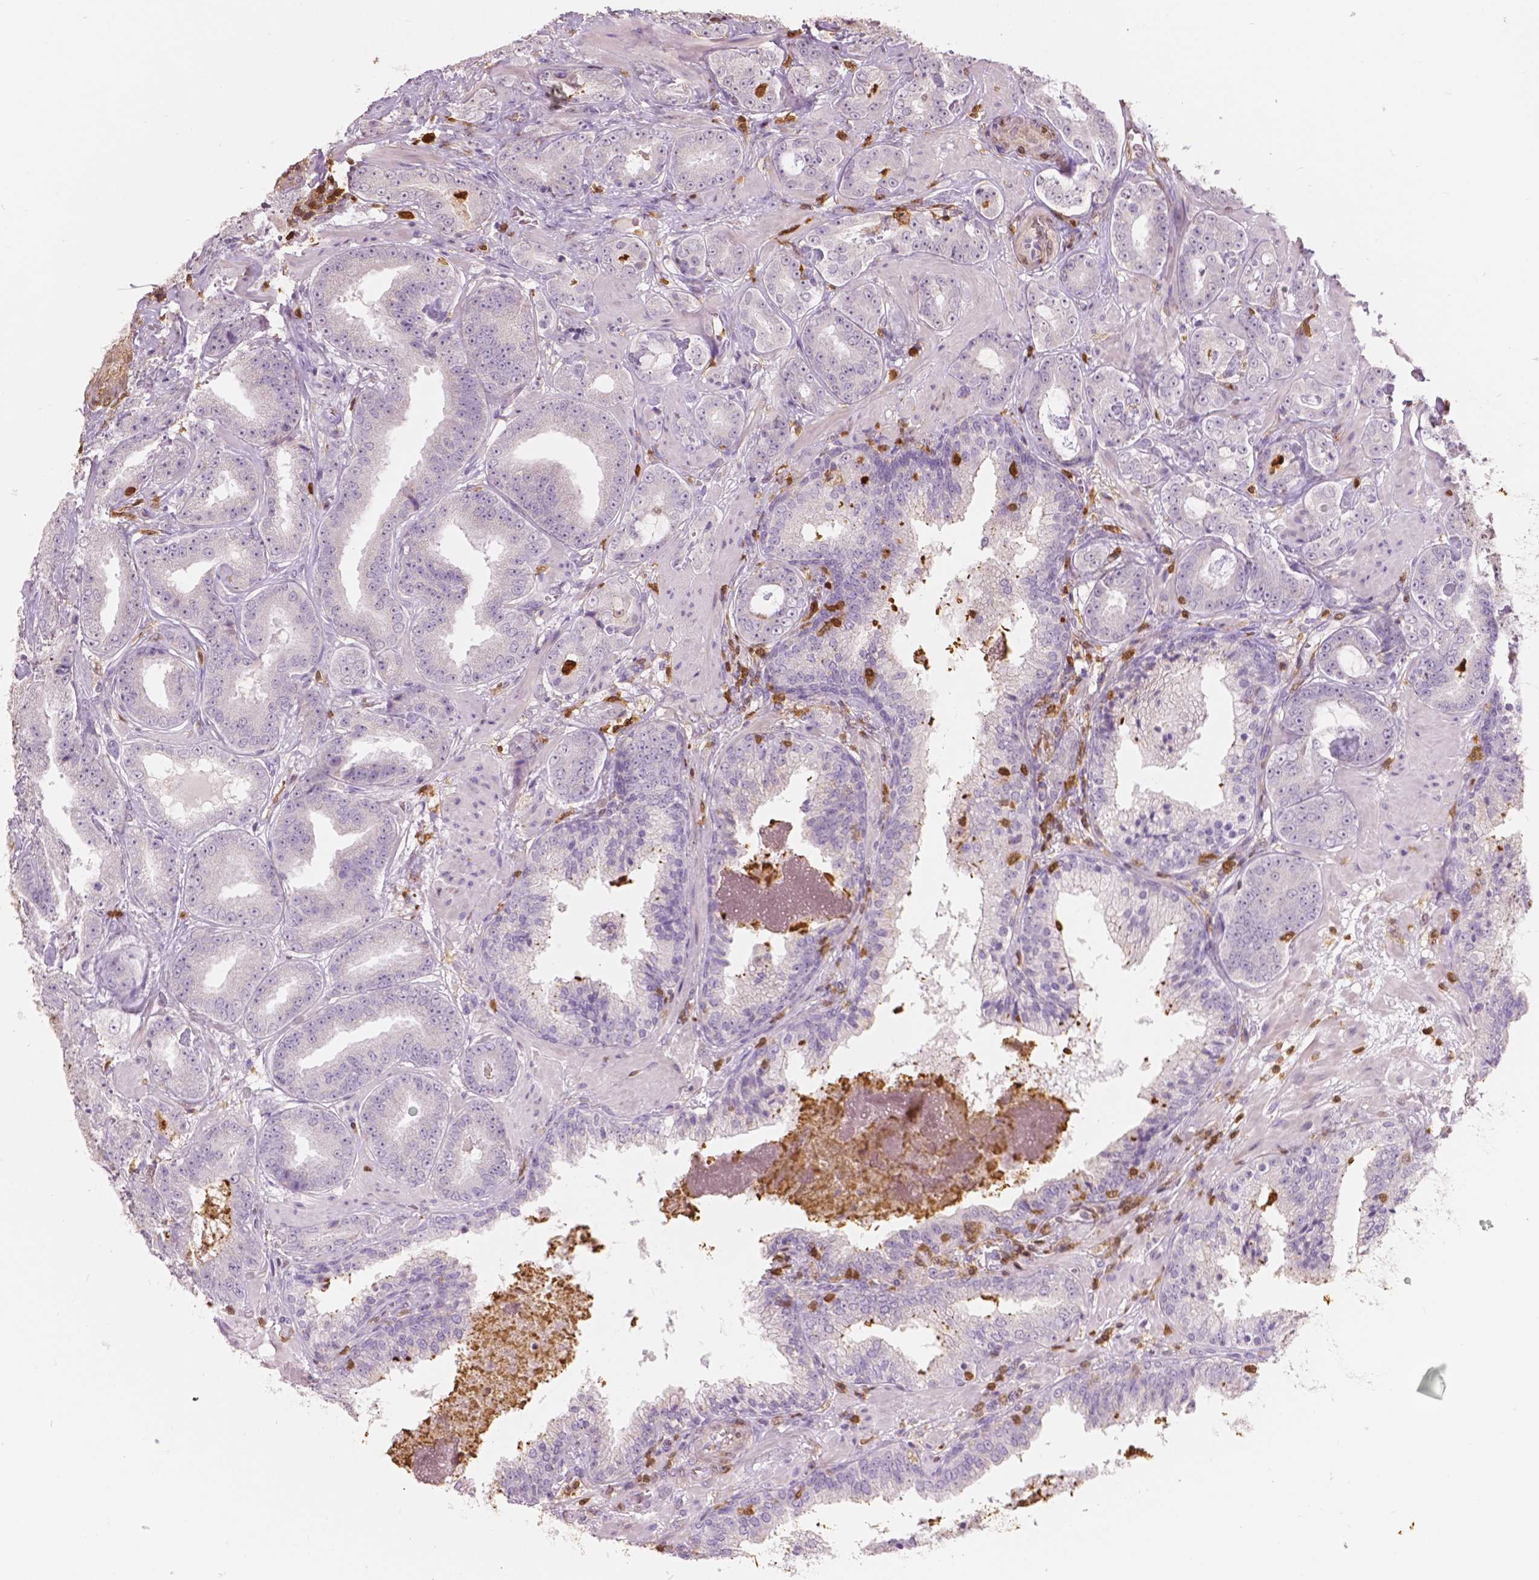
{"staining": {"intensity": "negative", "quantity": "none", "location": "none"}, "tissue": "prostate cancer", "cell_type": "Tumor cells", "image_type": "cancer", "snomed": [{"axis": "morphology", "description": "Adenocarcinoma, Low grade"}, {"axis": "topography", "description": "Prostate"}], "caption": "A high-resolution micrograph shows immunohistochemistry staining of prostate cancer, which shows no significant positivity in tumor cells. Brightfield microscopy of IHC stained with DAB (3,3'-diaminobenzidine) (brown) and hematoxylin (blue), captured at high magnification.", "gene": "S100A4", "patient": {"sex": "male", "age": 60}}